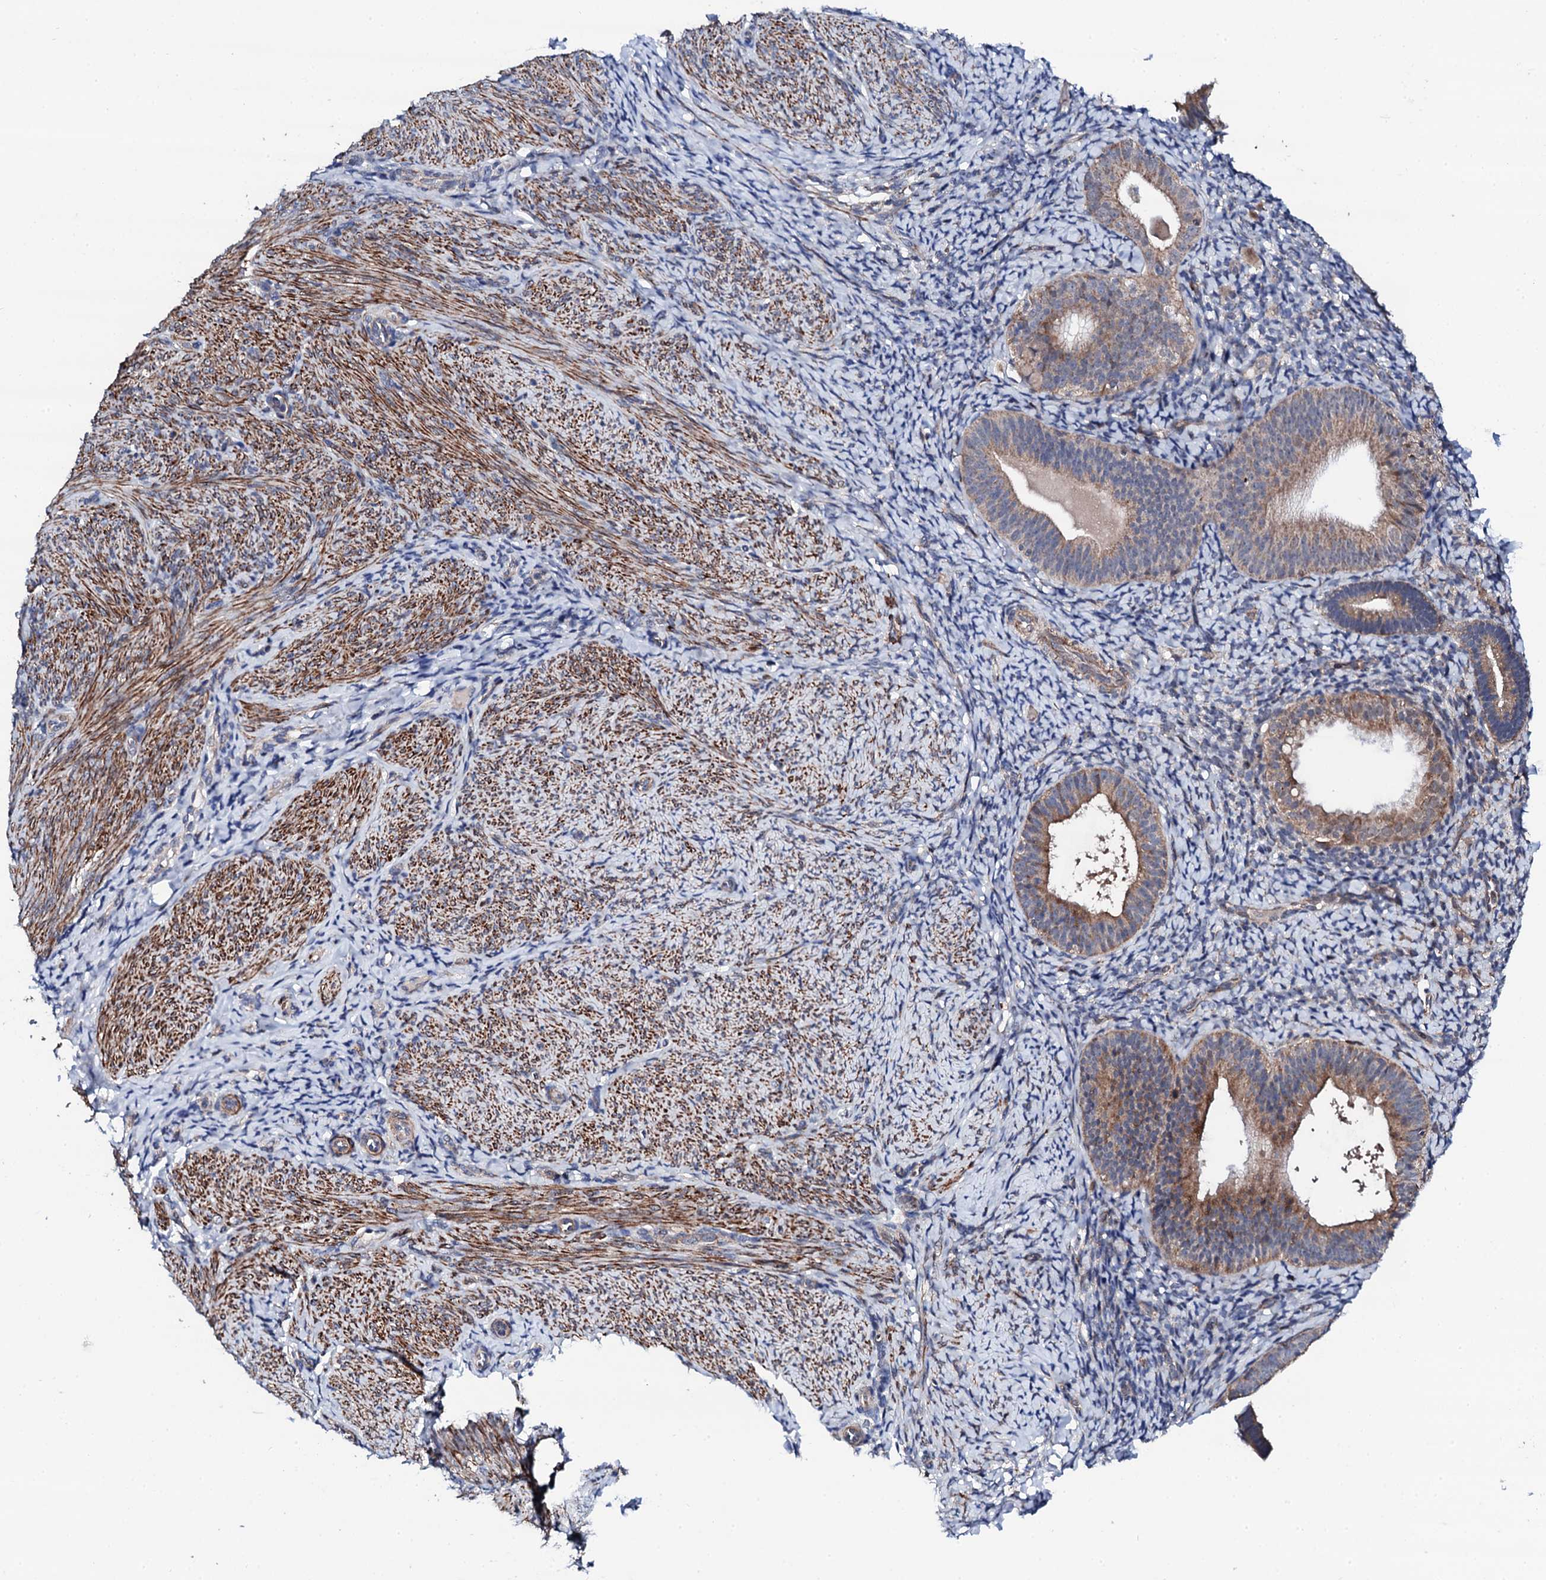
{"staining": {"intensity": "negative", "quantity": "none", "location": "none"}, "tissue": "endometrium", "cell_type": "Cells in endometrial stroma", "image_type": "normal", "snomed": [{"axis": "morphology", "description": "Normal tissue, NOS"}, {"axis": "topography", "description": "Endometrium"}], "caption": "A micrograph of endometrium stained for a protein shows no brown staining in cells in endometrial stroma. (DAB (3,3'-diaminobenzidine) IHC visualized using brightfield microscopy, high magnification).", "gene": "COG4", "patient": {"sex": "female", "age": 65}}